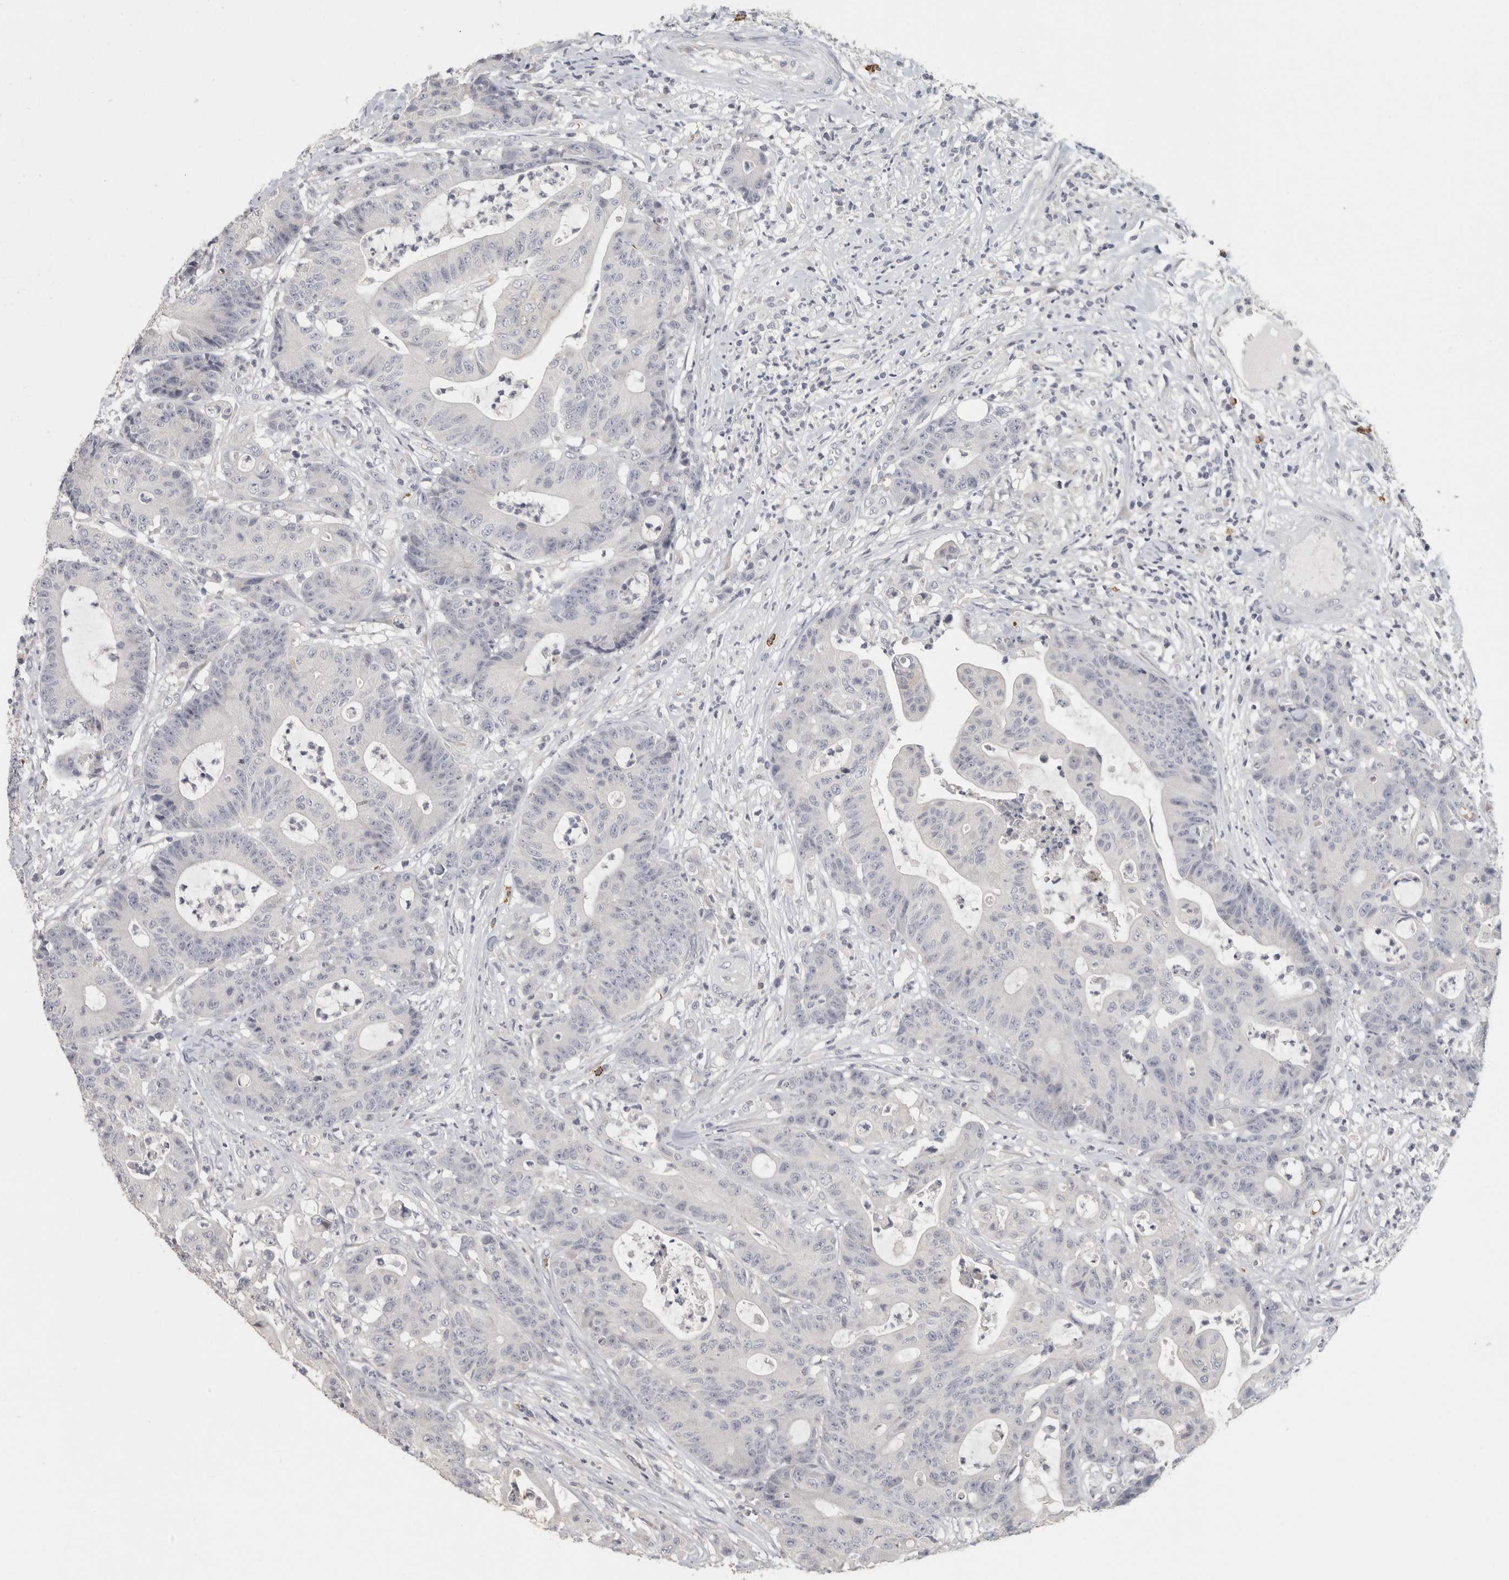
{"staining": {"intensity": "negative", "quantity": "none", "location": "none"}, "tissue": "colorectal cancer", "cell_type": "Tumor cells", "image_type": "cancer", "snomed": [{"axis": "morphology", "description": "Adenocarcinoma, NOS"}, {"axis": "topography", "description": "Colon"}], "caption": "Protein analysis of colorectal adenocarcinoma demonstrates no significant staining in tumor cells.", "gene": "DNAJC11", "patient": {"sex": "female", "age": 84}}